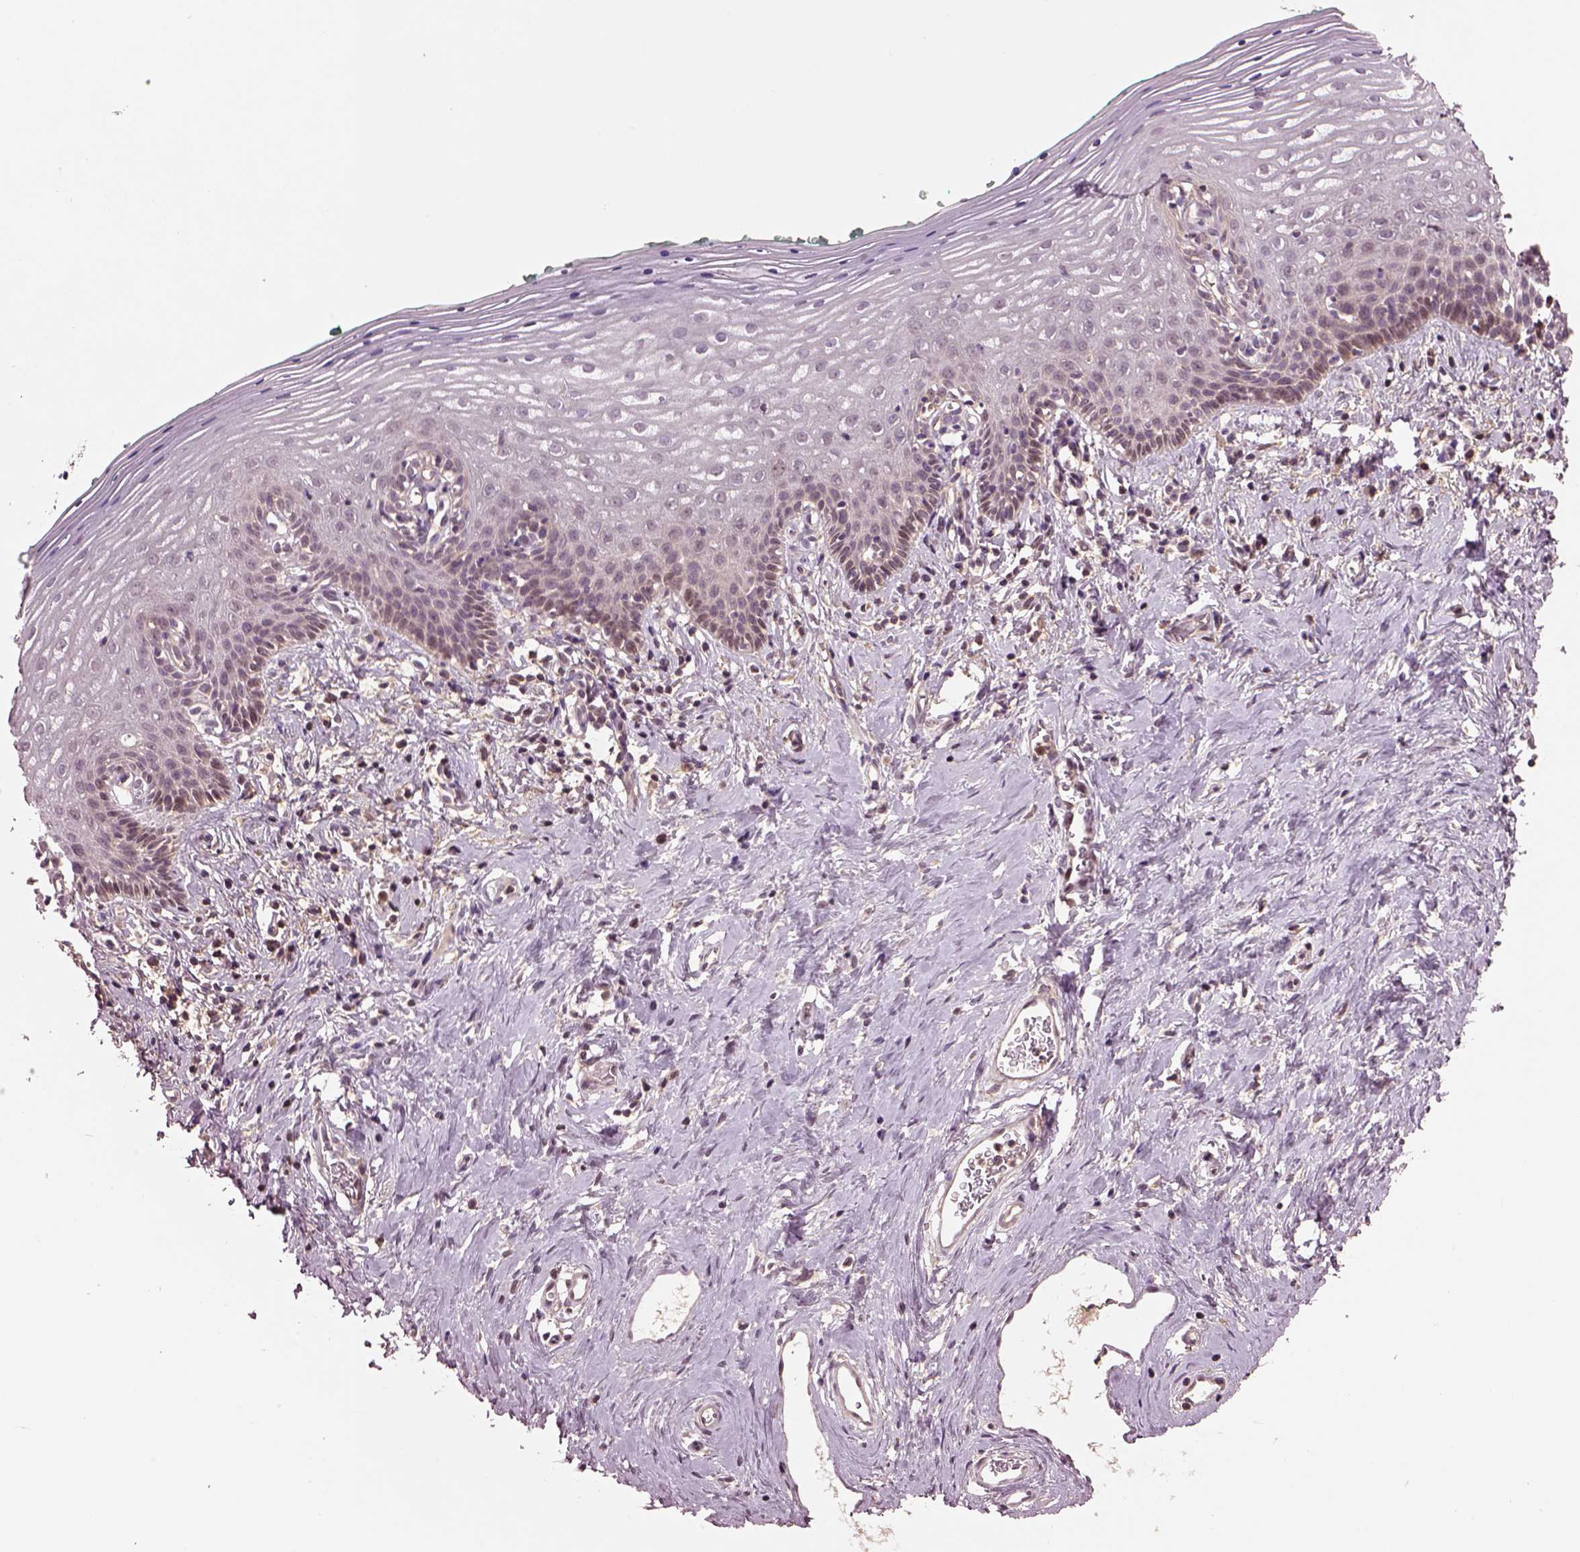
{"staining": {"intensity": "weak", "quantity": "<25%", "location": "cytoplasmic/membranous"}, "tissue": "vagina", "cell_type": "Squamous epithelial cells", "image_type": "normal", "snomed": [{"axis": "morphology", "description": "Normal tissue, NOS"}, {"axis": "topography", "description": "Vagina"}], "caption": "Squamous epithelial cells are negative for protein expression in normal human vagina. (Brightfield microscopy of DAB immunohistochemistry at high magnification).", "gene": "MTHFS", "patient": {"sex": "female", "age": 42}}